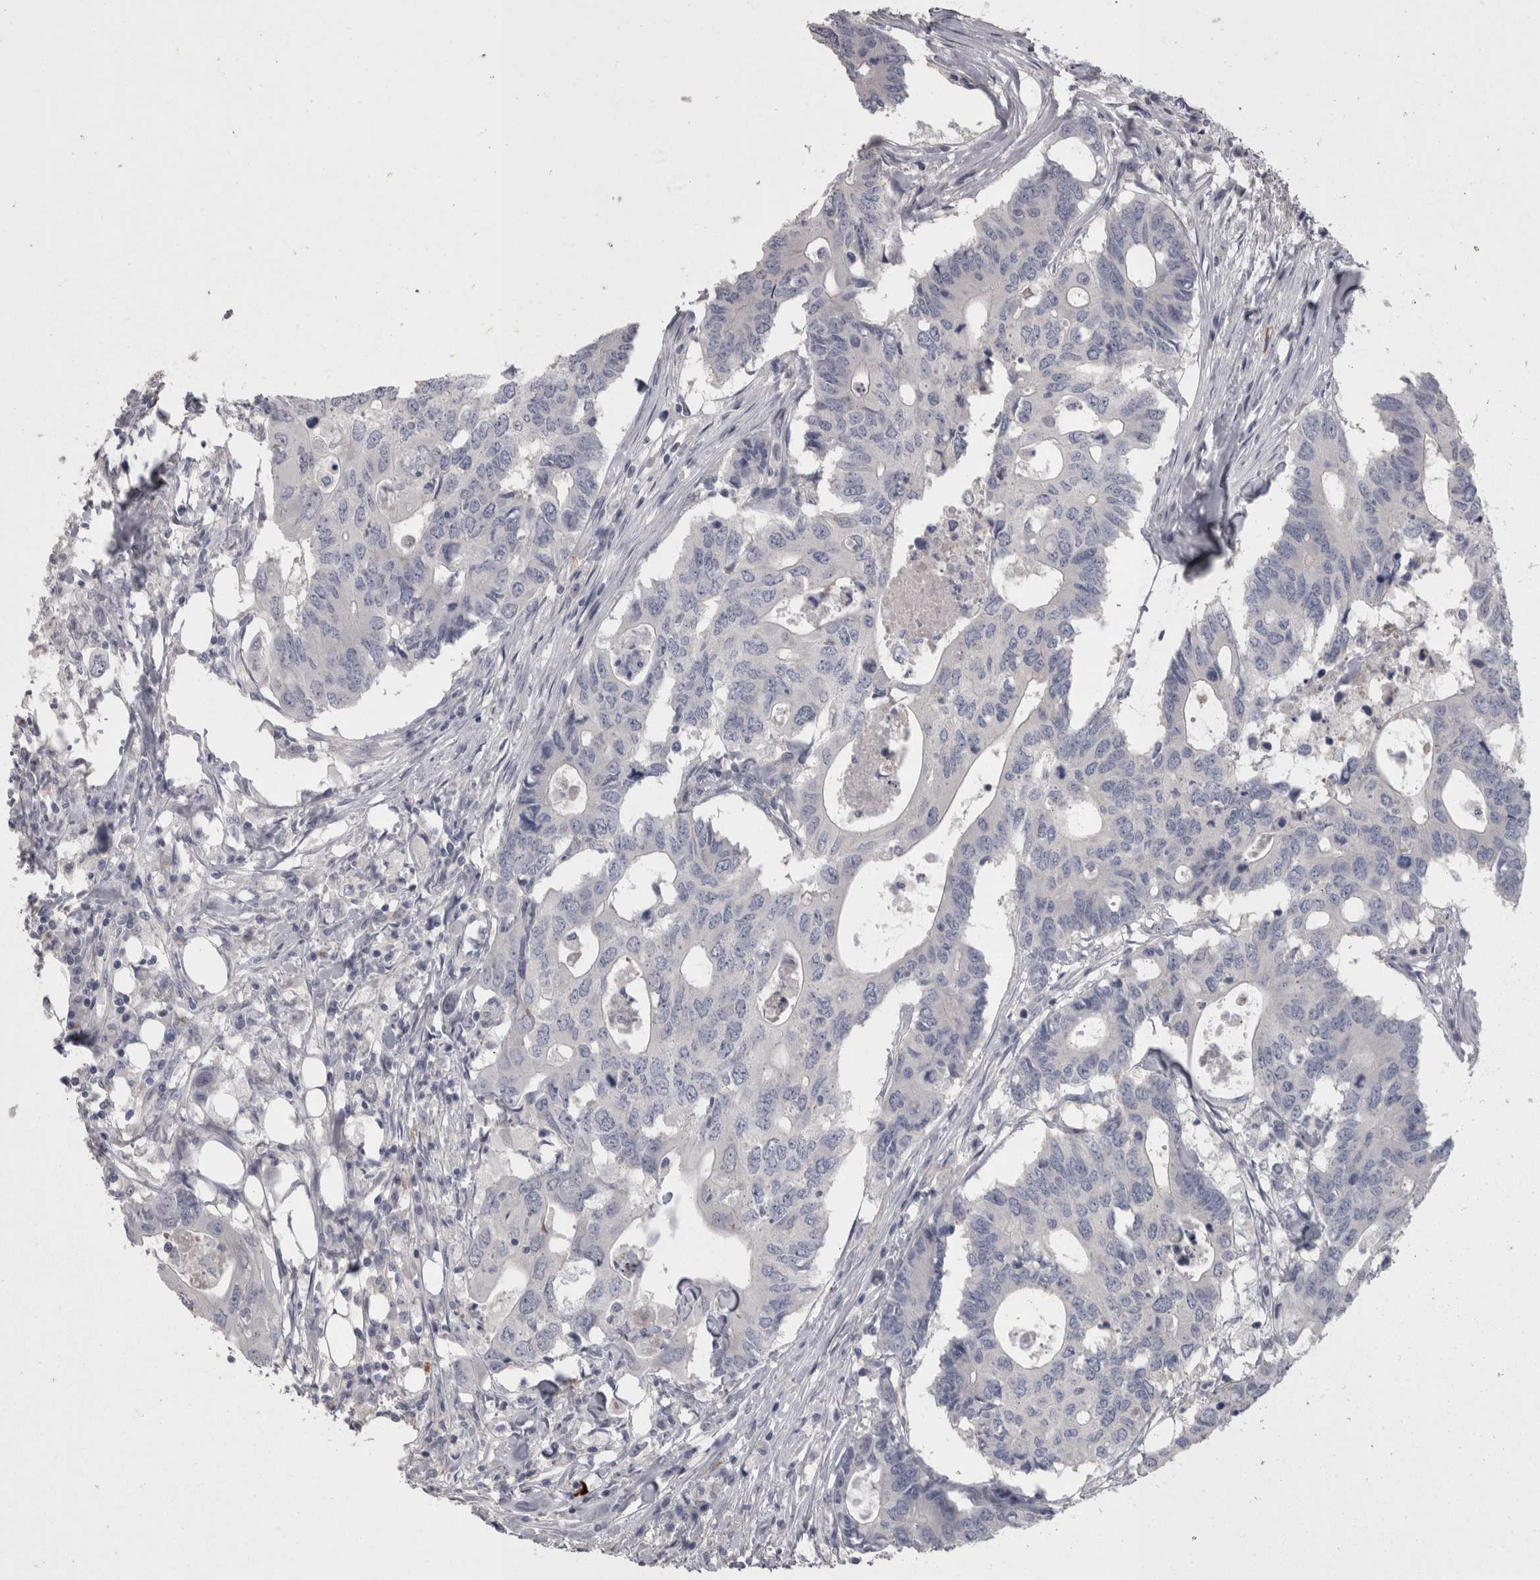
{"staining": {"intensity": "negative", "quantity": "none", "location": "none"}, "tissue": "colorectal cancer", "cell_type": "Tumor cells", "image_type": "cancer", "snomed": [{"axis": "morphology", "description": "Adenocarcinoma, NOS"}, {"axis": "topography", "description": "Colon"}], "caption": "The micrograph exhibits no significant positivity in tumor cells of adenocarcinoma (colorectal). (Brightfield microscopy of DAB immunohistochemistry at high magnification).", "gene": "CAMK2D", "patient": {"sex": "male", "age": 71}}